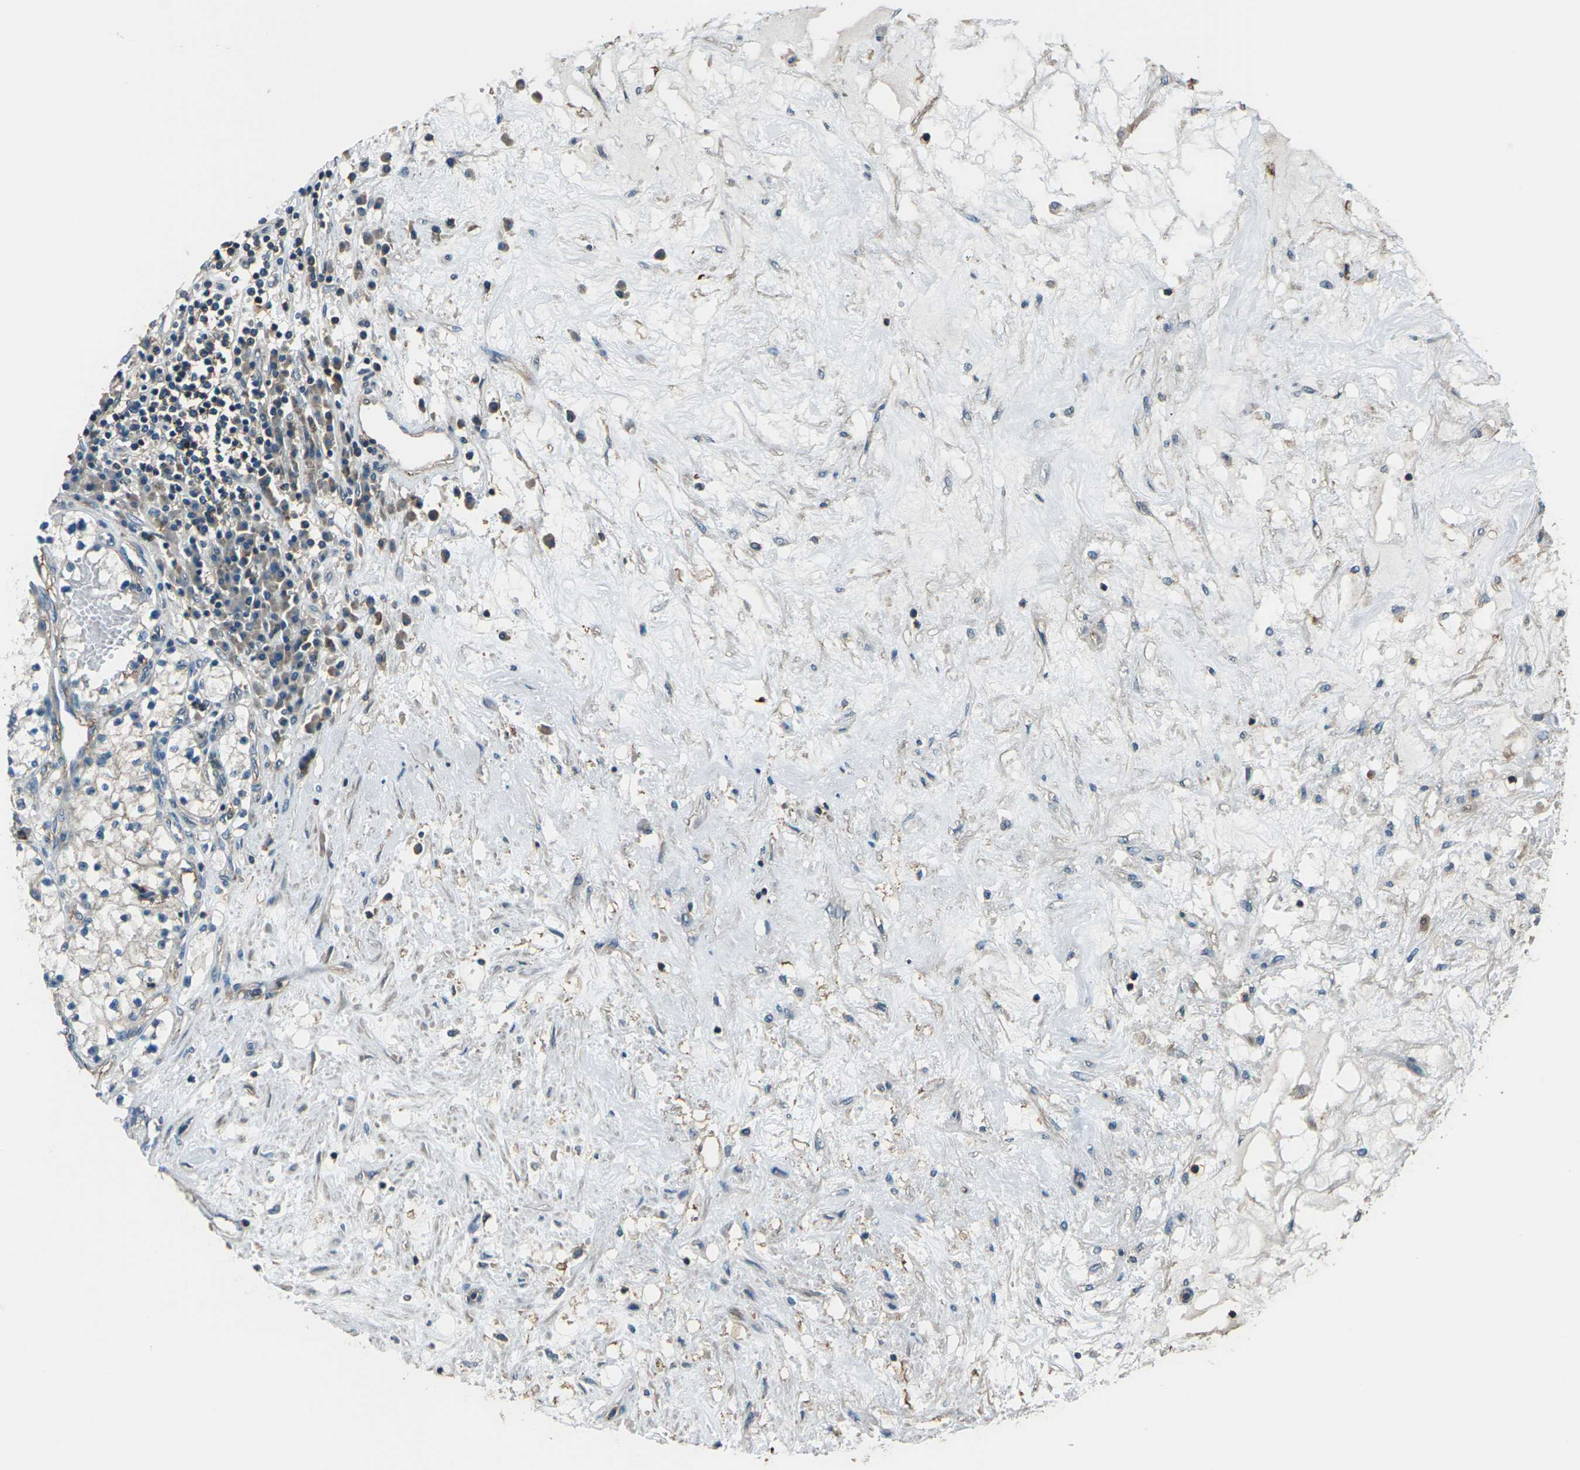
{"staining": {"intensity": "weak", "quantity": "25%-75%", "location": "cytoplasmic/membranous"}, "tissue": "renal cancer", "cell_type": "Tumor cells", "image_type": "cancer", "snomed": [{"axis": "morphology", "description": "Adenocarcinoma, NOS"}, {"axis": "topography", "description": "Kidney"}], "caption": "The histopathology image displays immunohistochemical staining of renal cancer (adenocarcinoma). There is weak cytoplasmic/membranous expression is appreciated in about 25%-75% of tumor cells.", "gene": "CMTM4", "patient": {"sex": "male", "age": 68}}